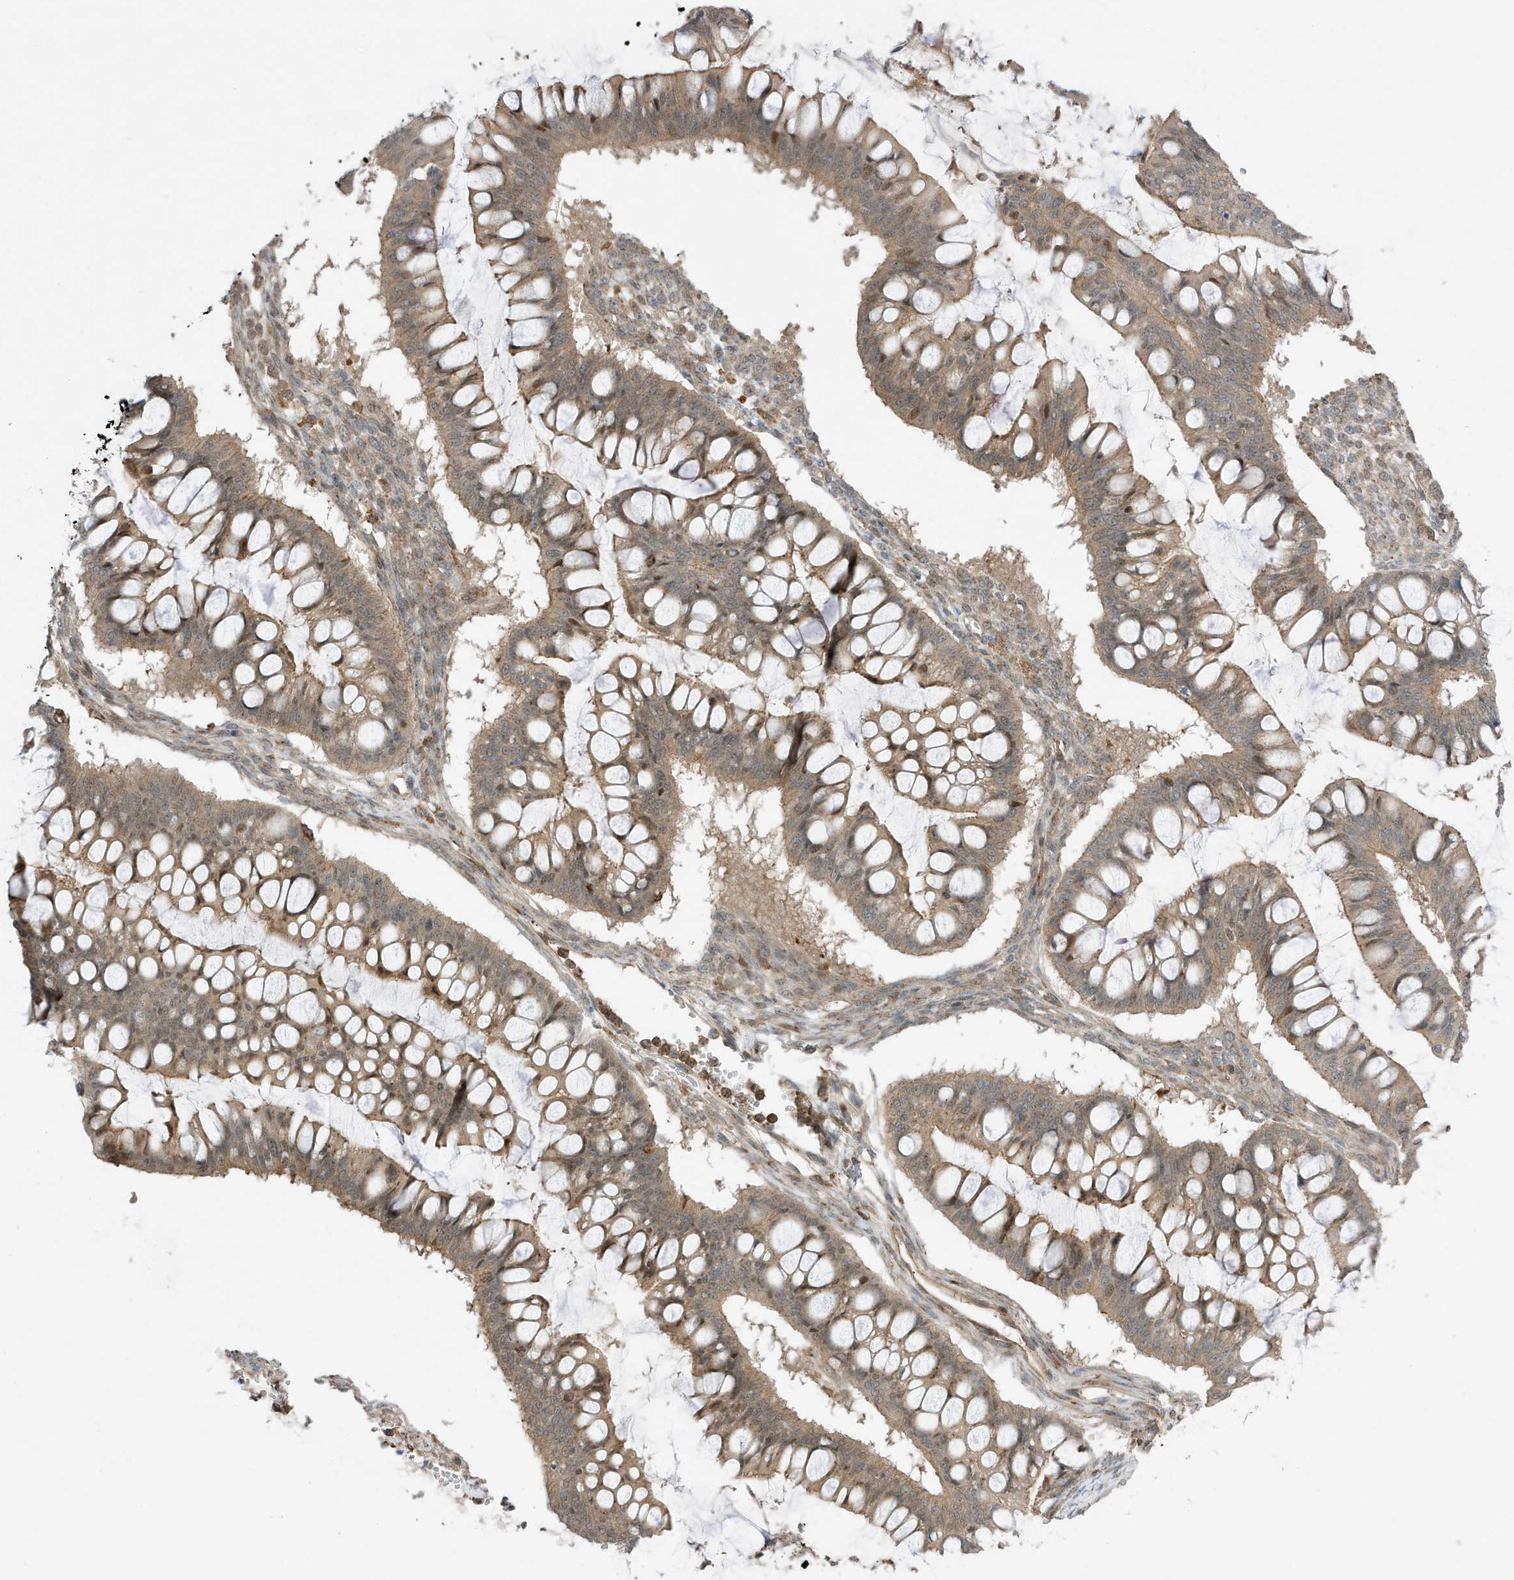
{"staining": {"intensity": "moderate", "quantity": ">75%", "location": "cytoplasmic/membranous,nuclear"}, "tissue": "ovarian cancer", "cell_type": "Tumor cells", "image_type": "cancer", "snomed": [{"axis": "morphology", "description": "Cystadenocarcinoma, mucinous, NOS"}, {"axis": "topography", "description": "Ovary"}], "caption": "Protein analysis of mucinous cystadenocarcinoma (ovarian) tissue exhibits moderate cytoplasmic/membranous and nuclear staining in approximately >75% of tumor cells.", "gene": "TATDN3", "patient": {"sex": "female", "age": 73}}